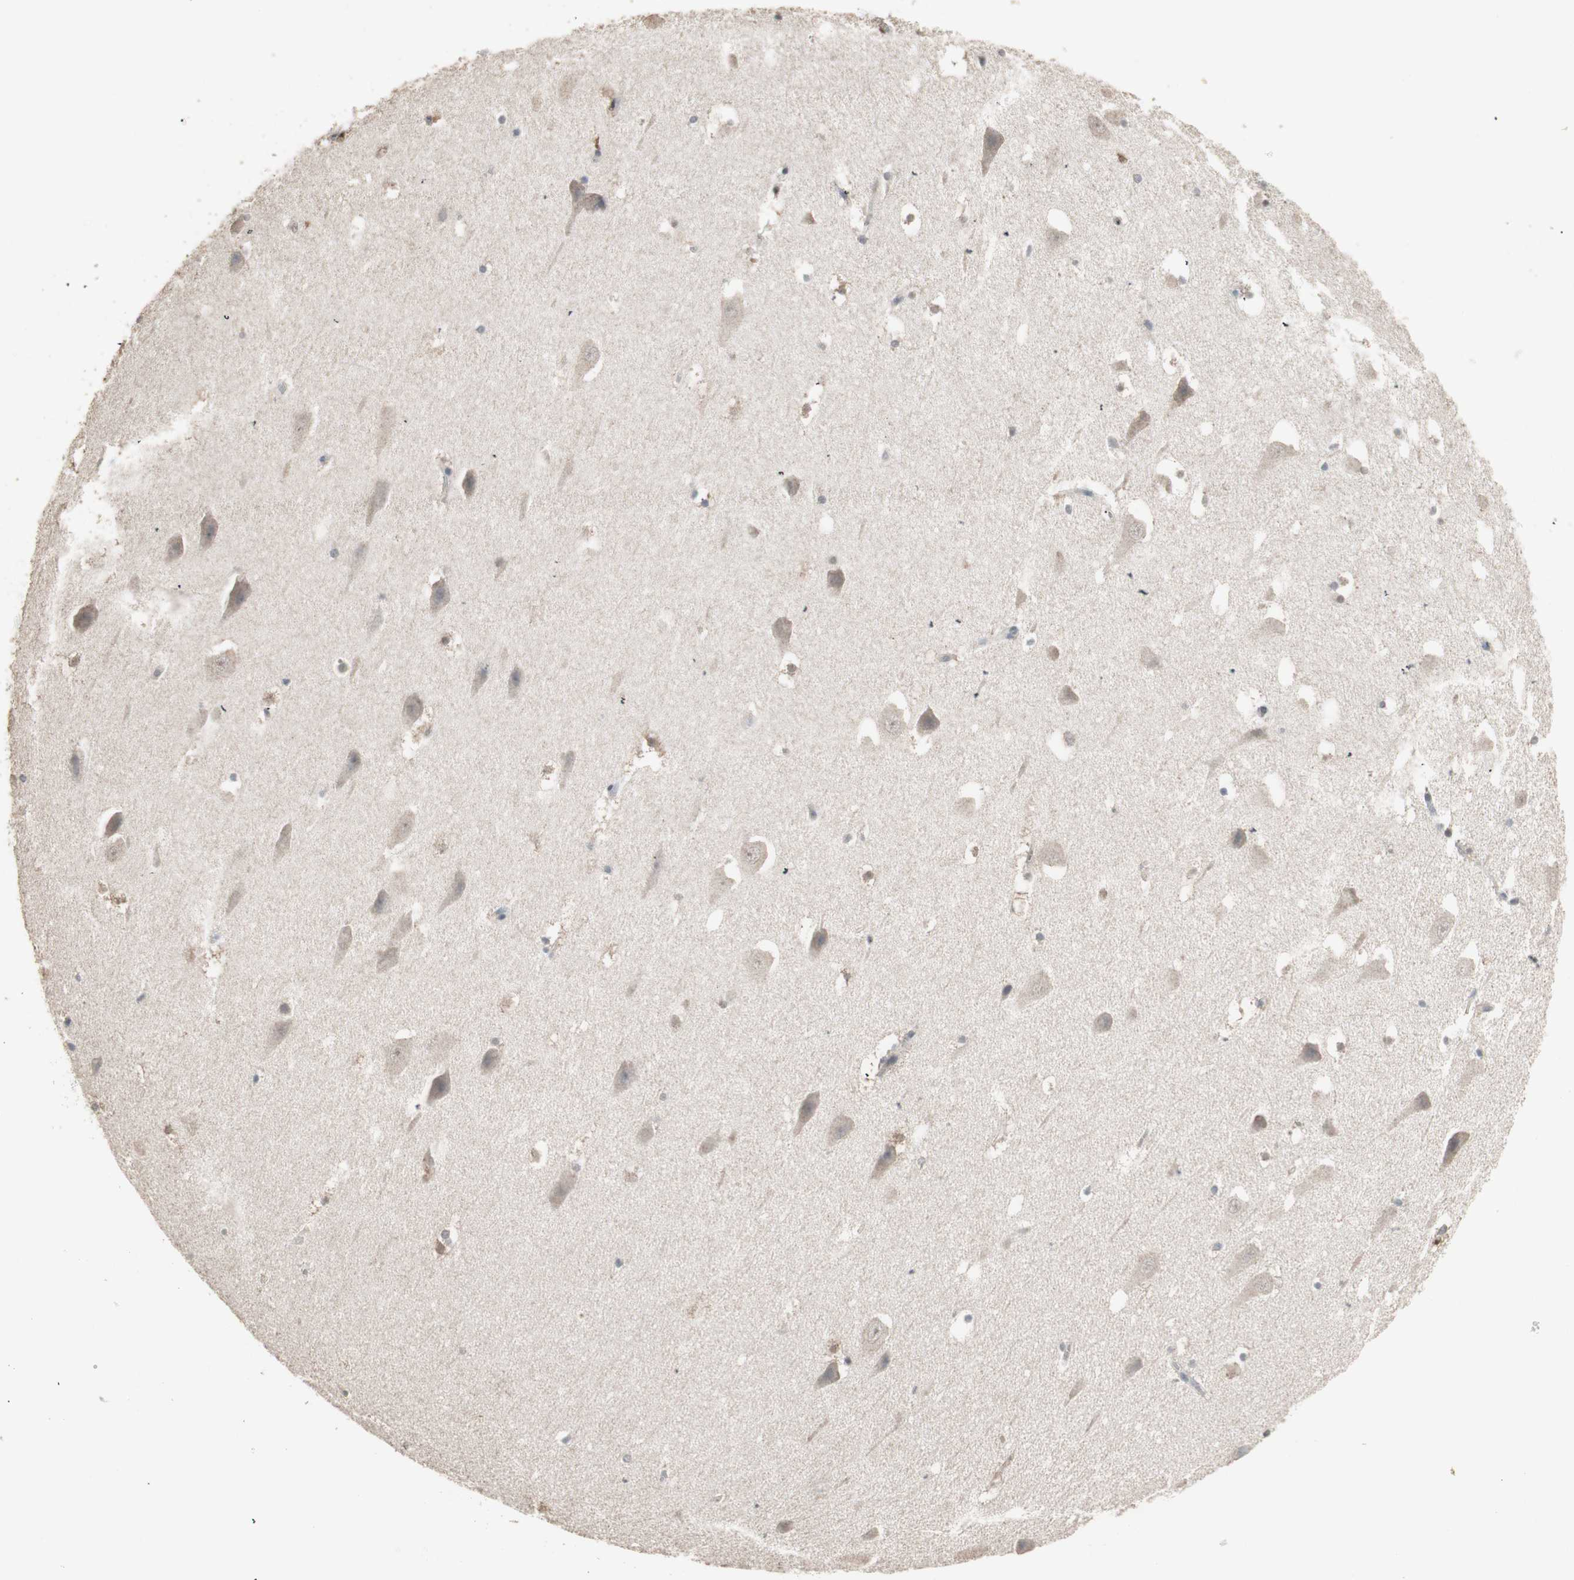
{"staining": {"intensity": "strong", "quantity": ">75%", "location": "nuclear"}, "tissue": "hippocampus", "cell_type": "Glial cells", "image_type": "normal", "snomed": [{"axis": "morphology", "description": "Normal tissue, NOS"}, {"axis": "topography", "description": "Hippocampus"}], "caption": "An image of human hippocampus stained for a protein shows strong nuclear brown staining in glial cells. The staining was performed using DAB, with brown indicating positive protein expression. Nuclei are stained blue with hematoxylin.", "gene": "ZHX2", "patient": {"sex": "male", "age": 45}}